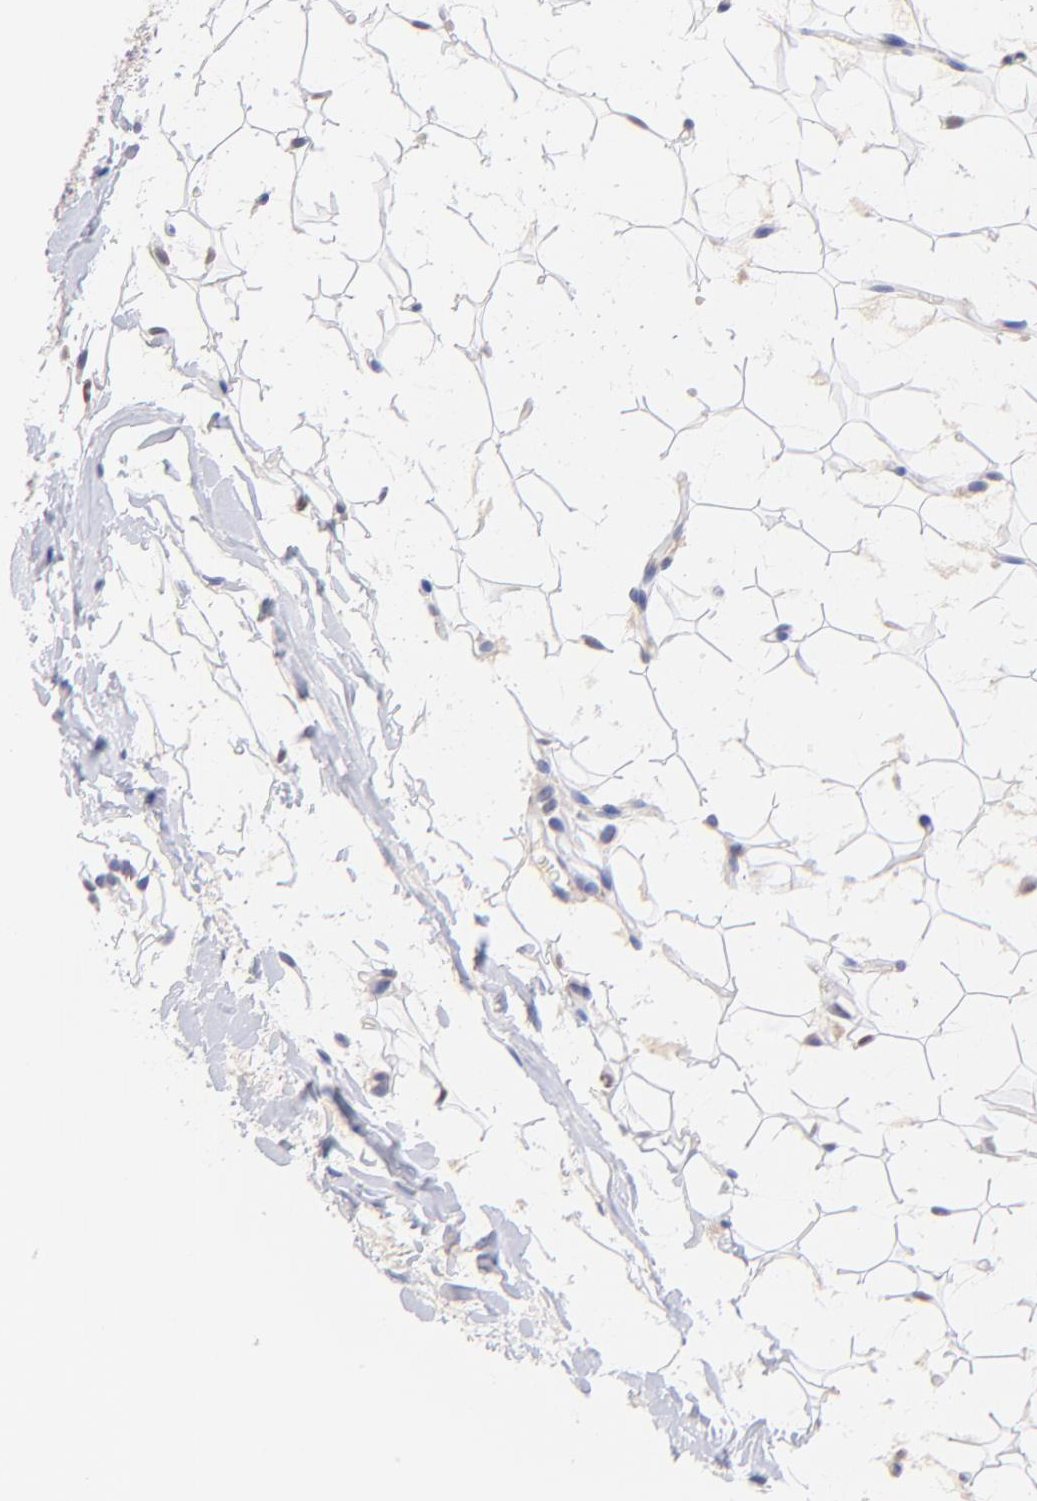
{"staining": {"intensity": "weak", "quantity": ">75%", "location": "cytoplasmic/membranous"}, "tissue": "breast cancer", "cell_type": "Tumor cells", "image_type": "cancer", "snomed": [{"axis": "morphology", "description": "Duct carcinoma"}, {"axis": "topography", "description": "Breast"}], "caption": "A brown stain highlights weak cytoplasmic/membranous expression of a protein in human breast cancer tumor cells.", "gene": "RPL11", "patient": {"sex": "female", "age": 24}}